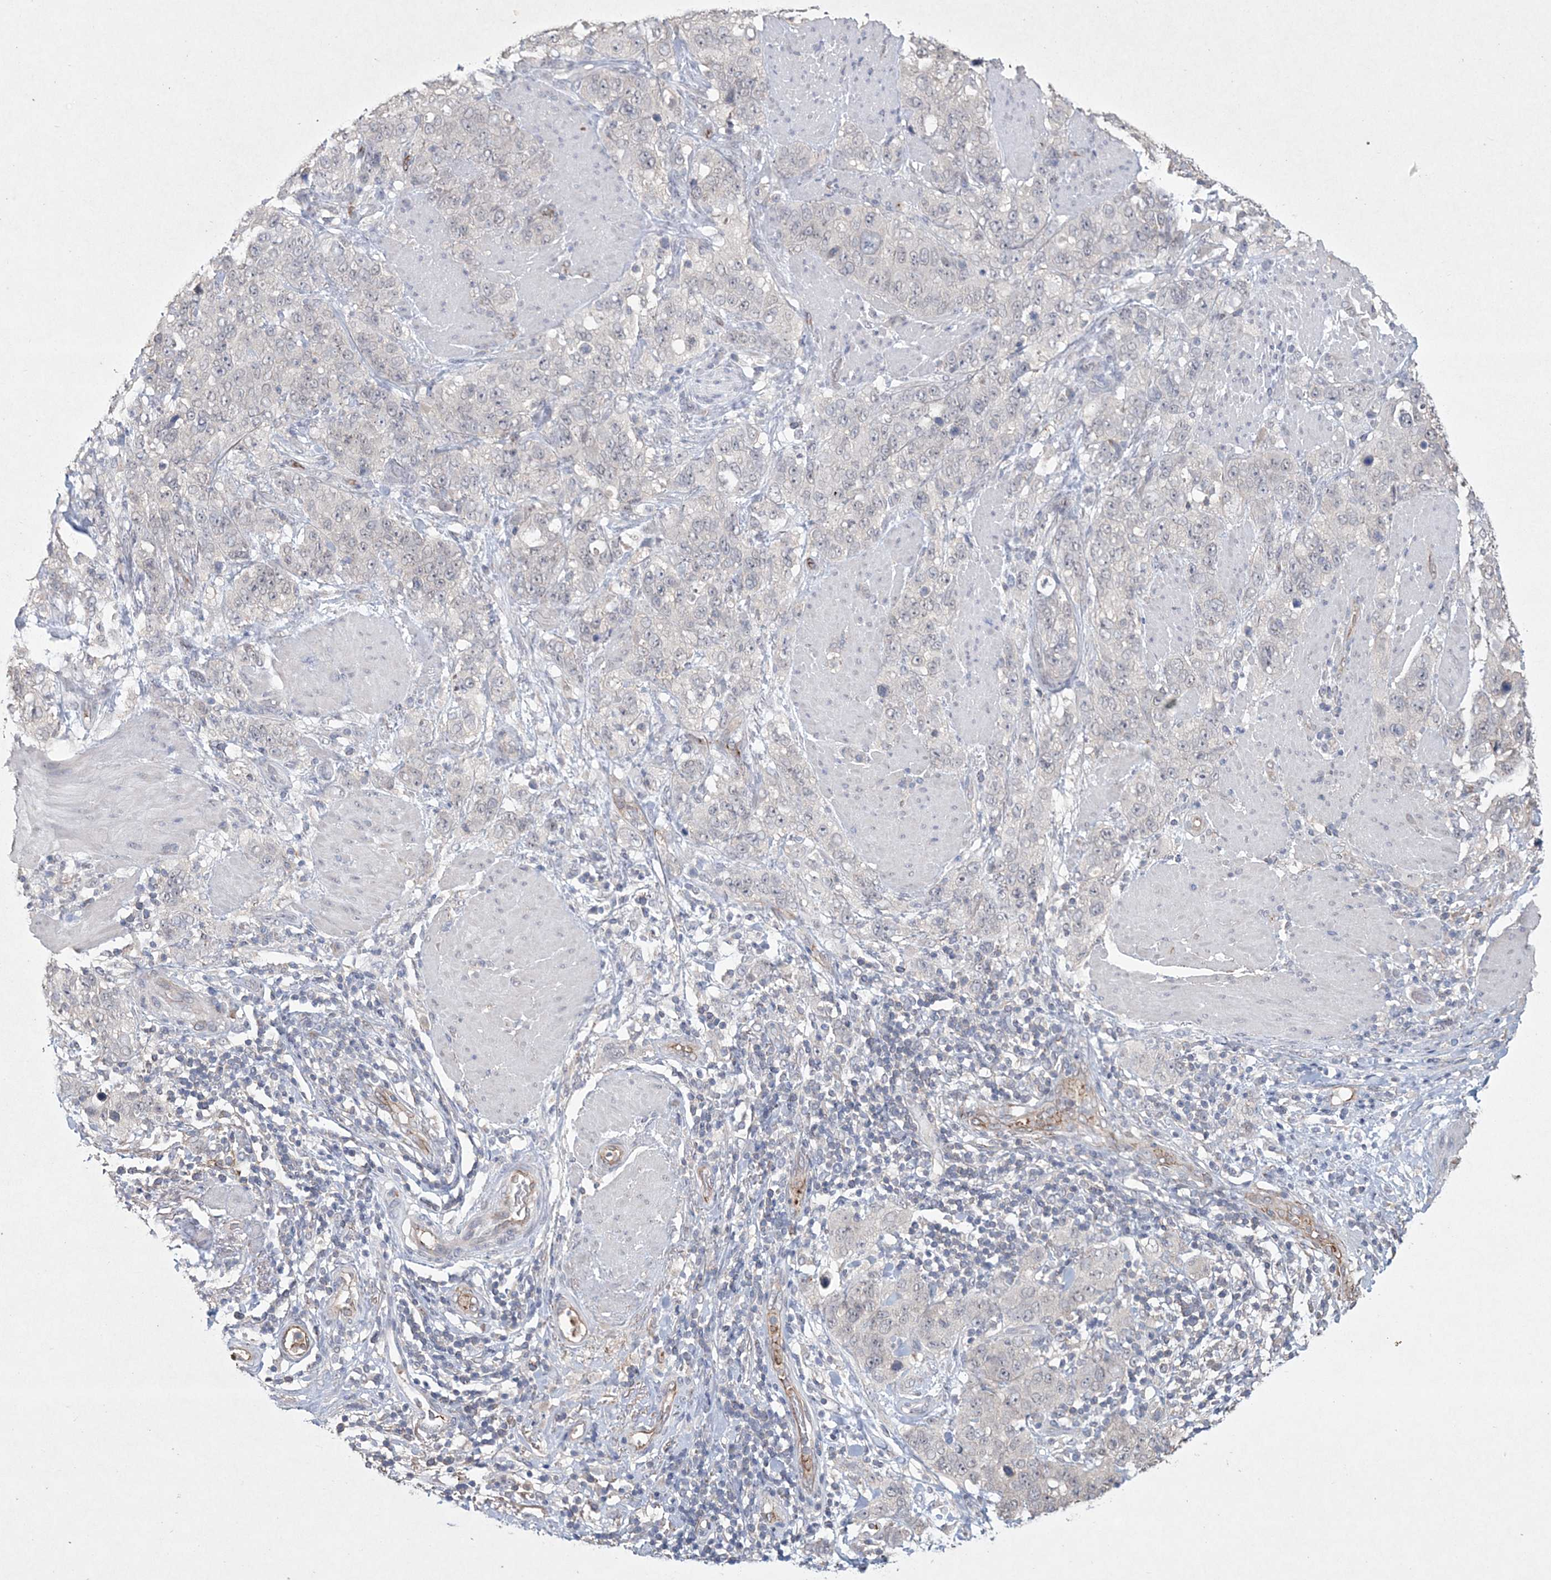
{"staining": {"intensity": "negative", "quantity": "none", "location": "none"}, "tissue": "stomach cancer", "cell_type": "Tumor cells", "image_type": "cancer", "snomed": [{"axis": "morphology", "description": "Adenocarcinoma, NOS"}, {"axis": "topography", "description": "Stomach"}], "caption": "Protein analysis of stomach cancer displays no significant expression in tumor cells.", "gene": "DPCD", "patient": {"sex": "male", "age": 48}}